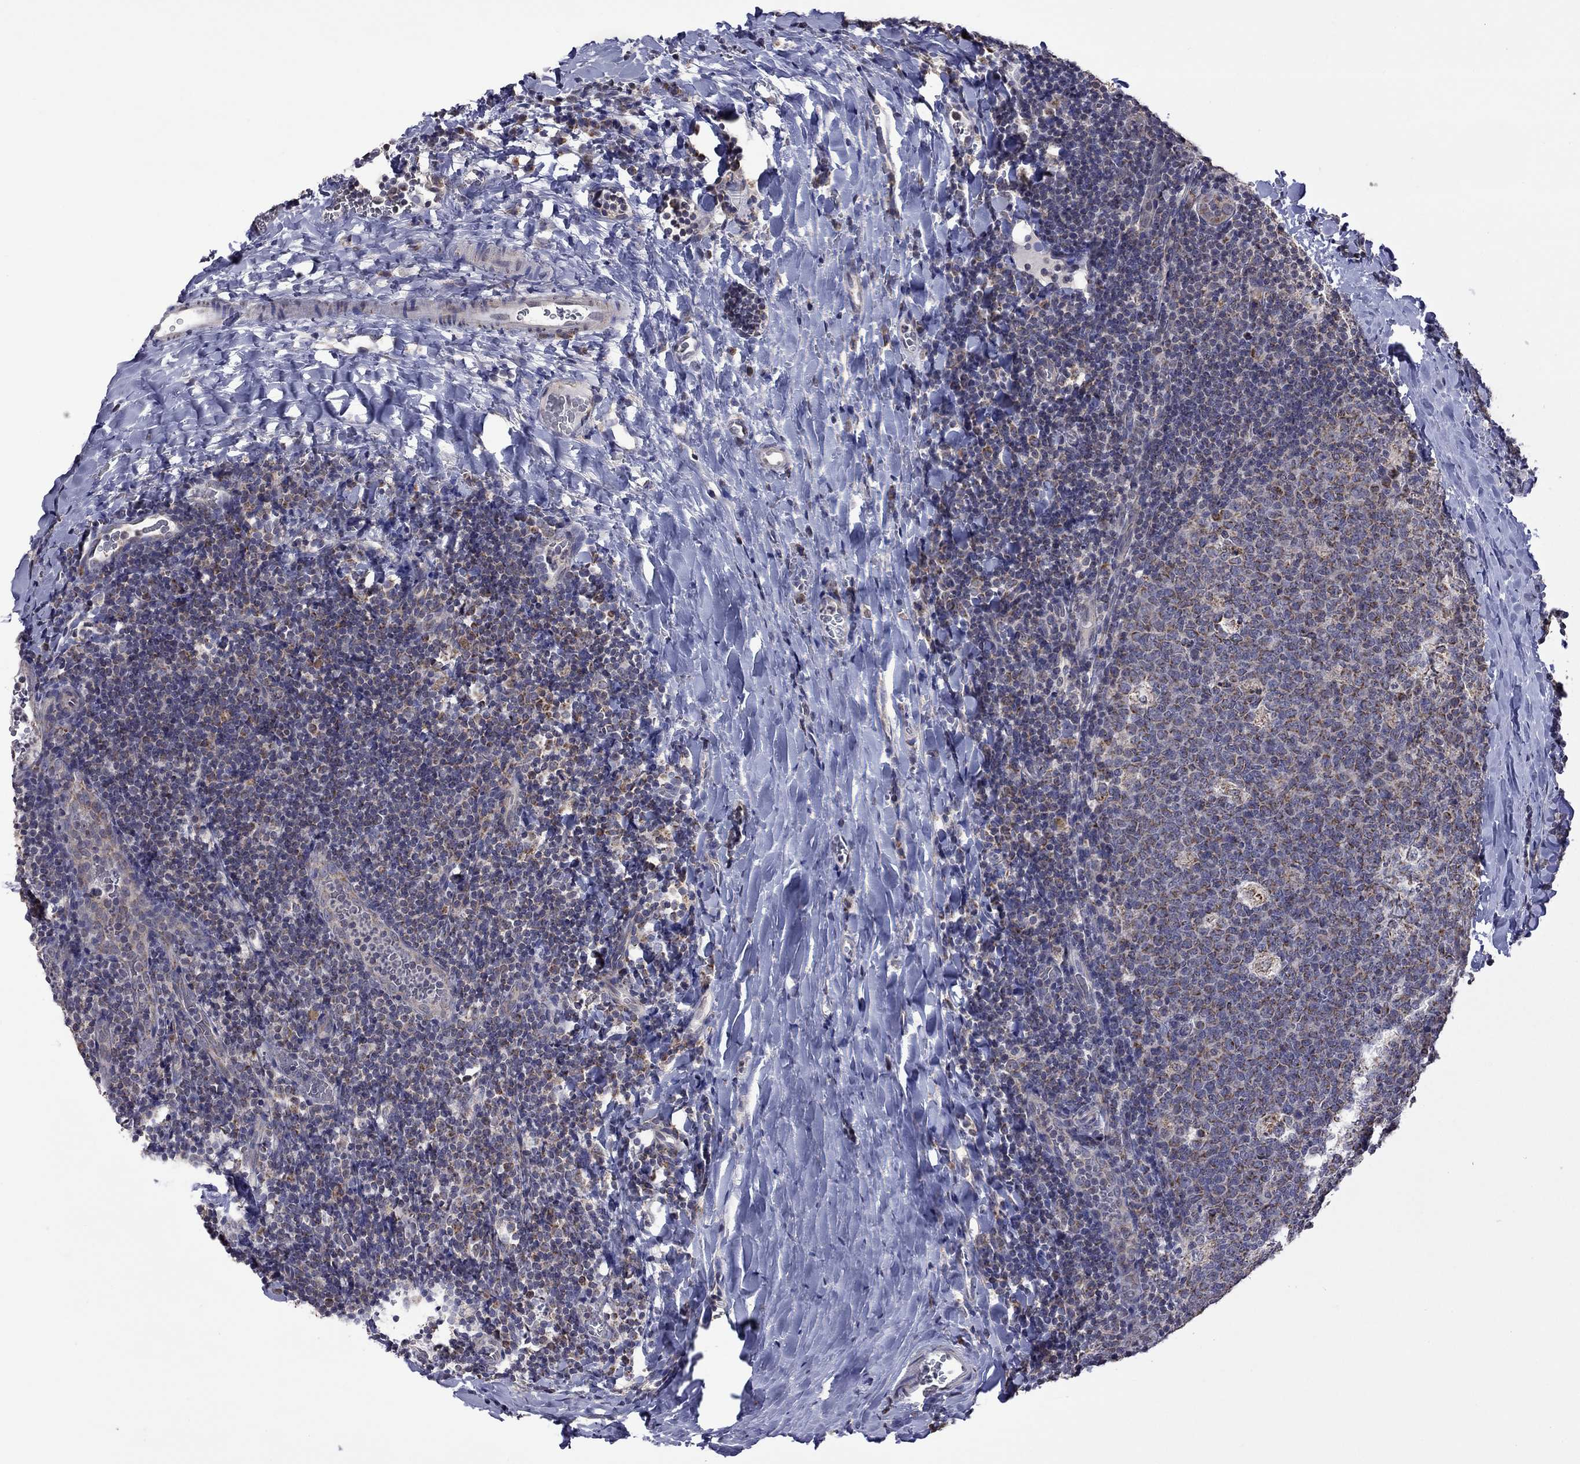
{"staining": {"intensity": "moderate", "quantity": "<25%", "location": "cytoplasmic/membranous"}, "tissue": "tonsil", "cell_type": "Germinal center cells", "image_type": "normal", "snomed": [{"axis": "morphology", "description": "Normal tissue, NOS"}, {"axis": "topography", "description": "Tonsil"}], "caption": "Moderate cytoplasmic/membranous expression for a protein is appreciated in approximately <25% of germinal center cells of normal tonsil using IHC.", "gene": "NDUFB1", "patient": {"sex": "male", "age": 17}}